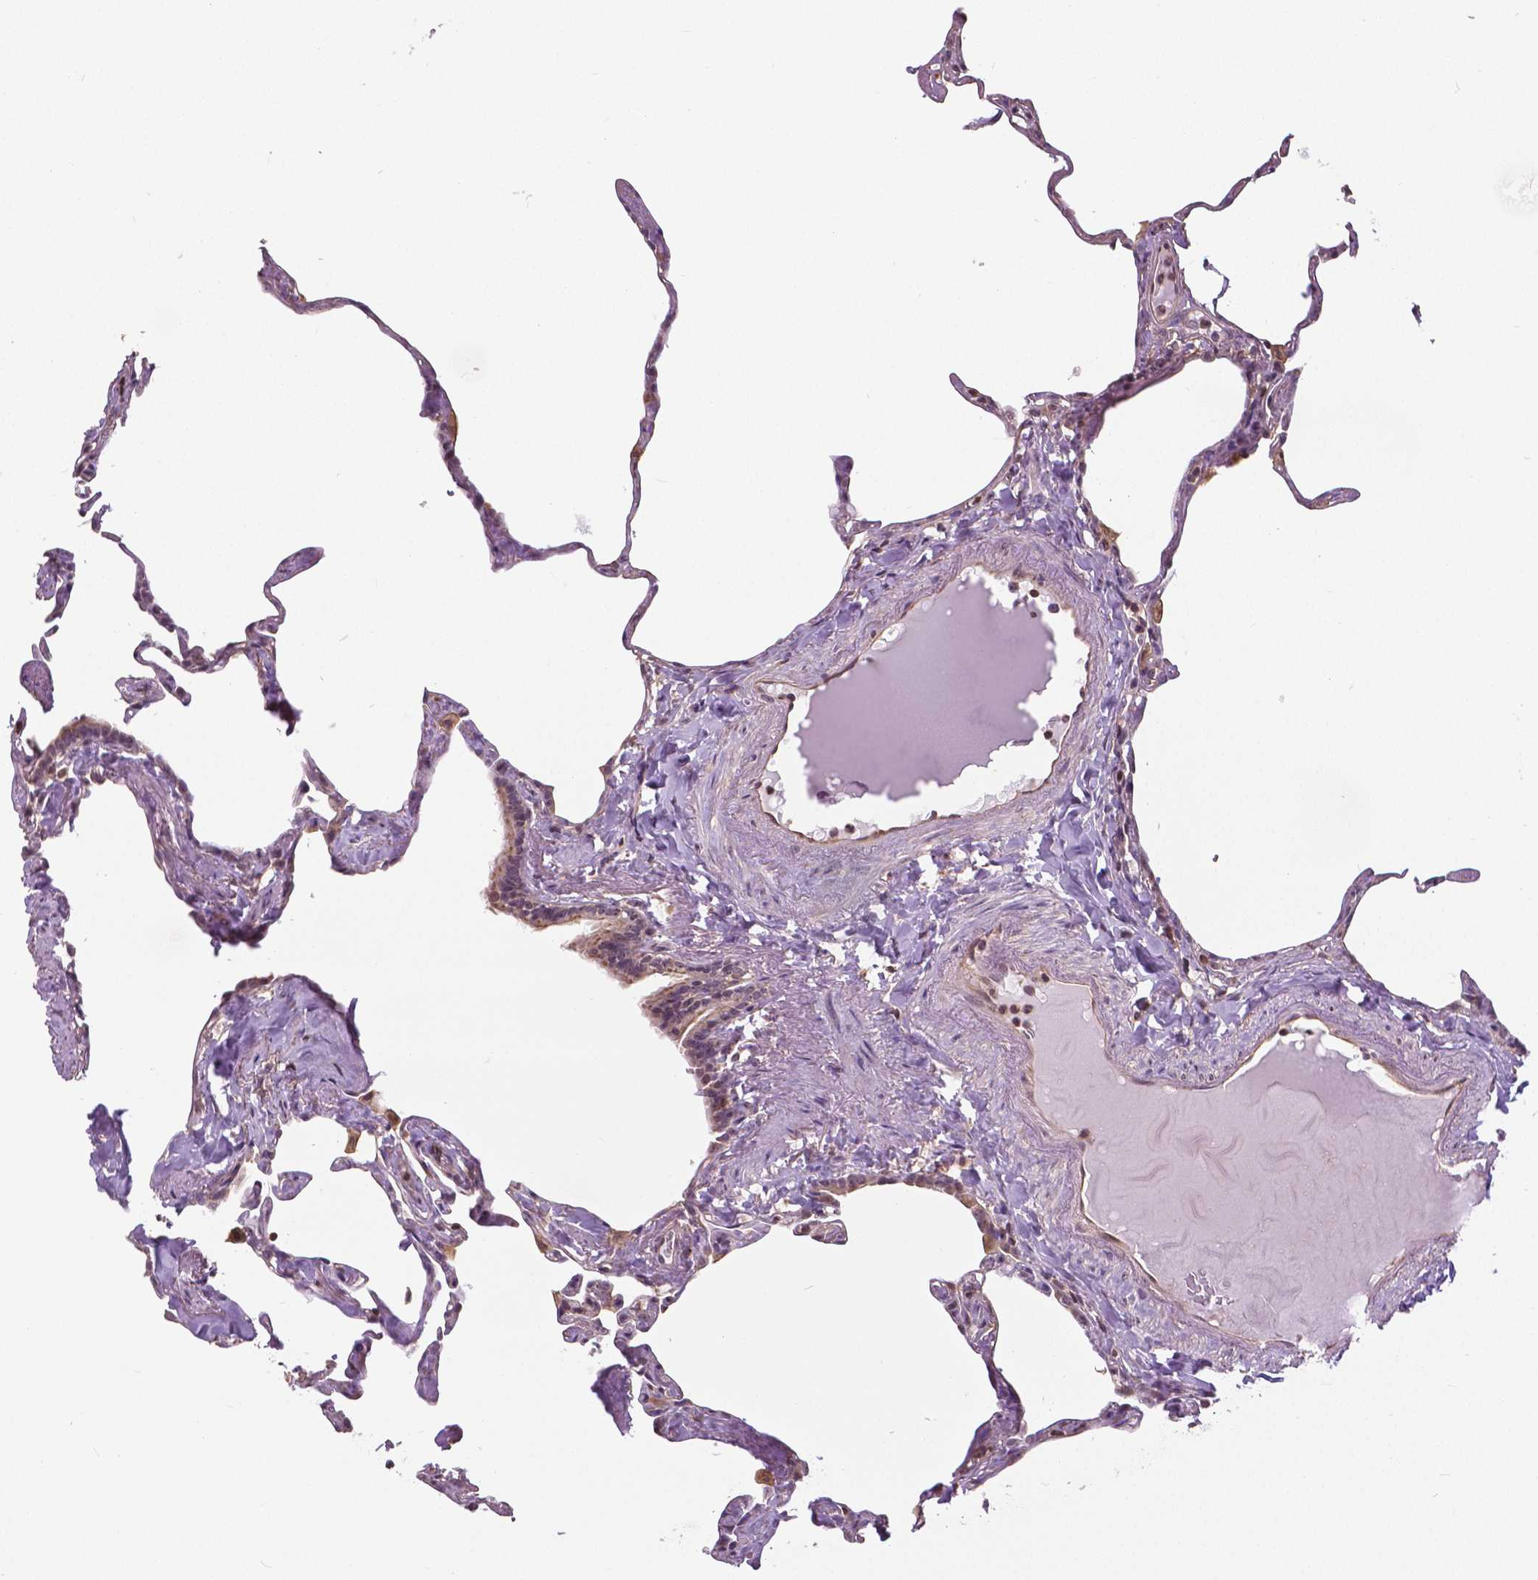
{"staining": {"intensity": "negative", "quantity": "none", "location": "none"}, "tissue": "lung", "cell_type": "Alveolar cells", "image_type": "normal", "snomed": [{"axis": "morphology", "description": "Normal tissue, NOS"}, {"axis": "topography", "description": "Lung"}], "caption": "This is an immunohistochemistry micrograph of benign human lung. There is no positivity in alveolar cells.", "gene": "ANXA13", "patient": {"sex": "male", "age": 65}}